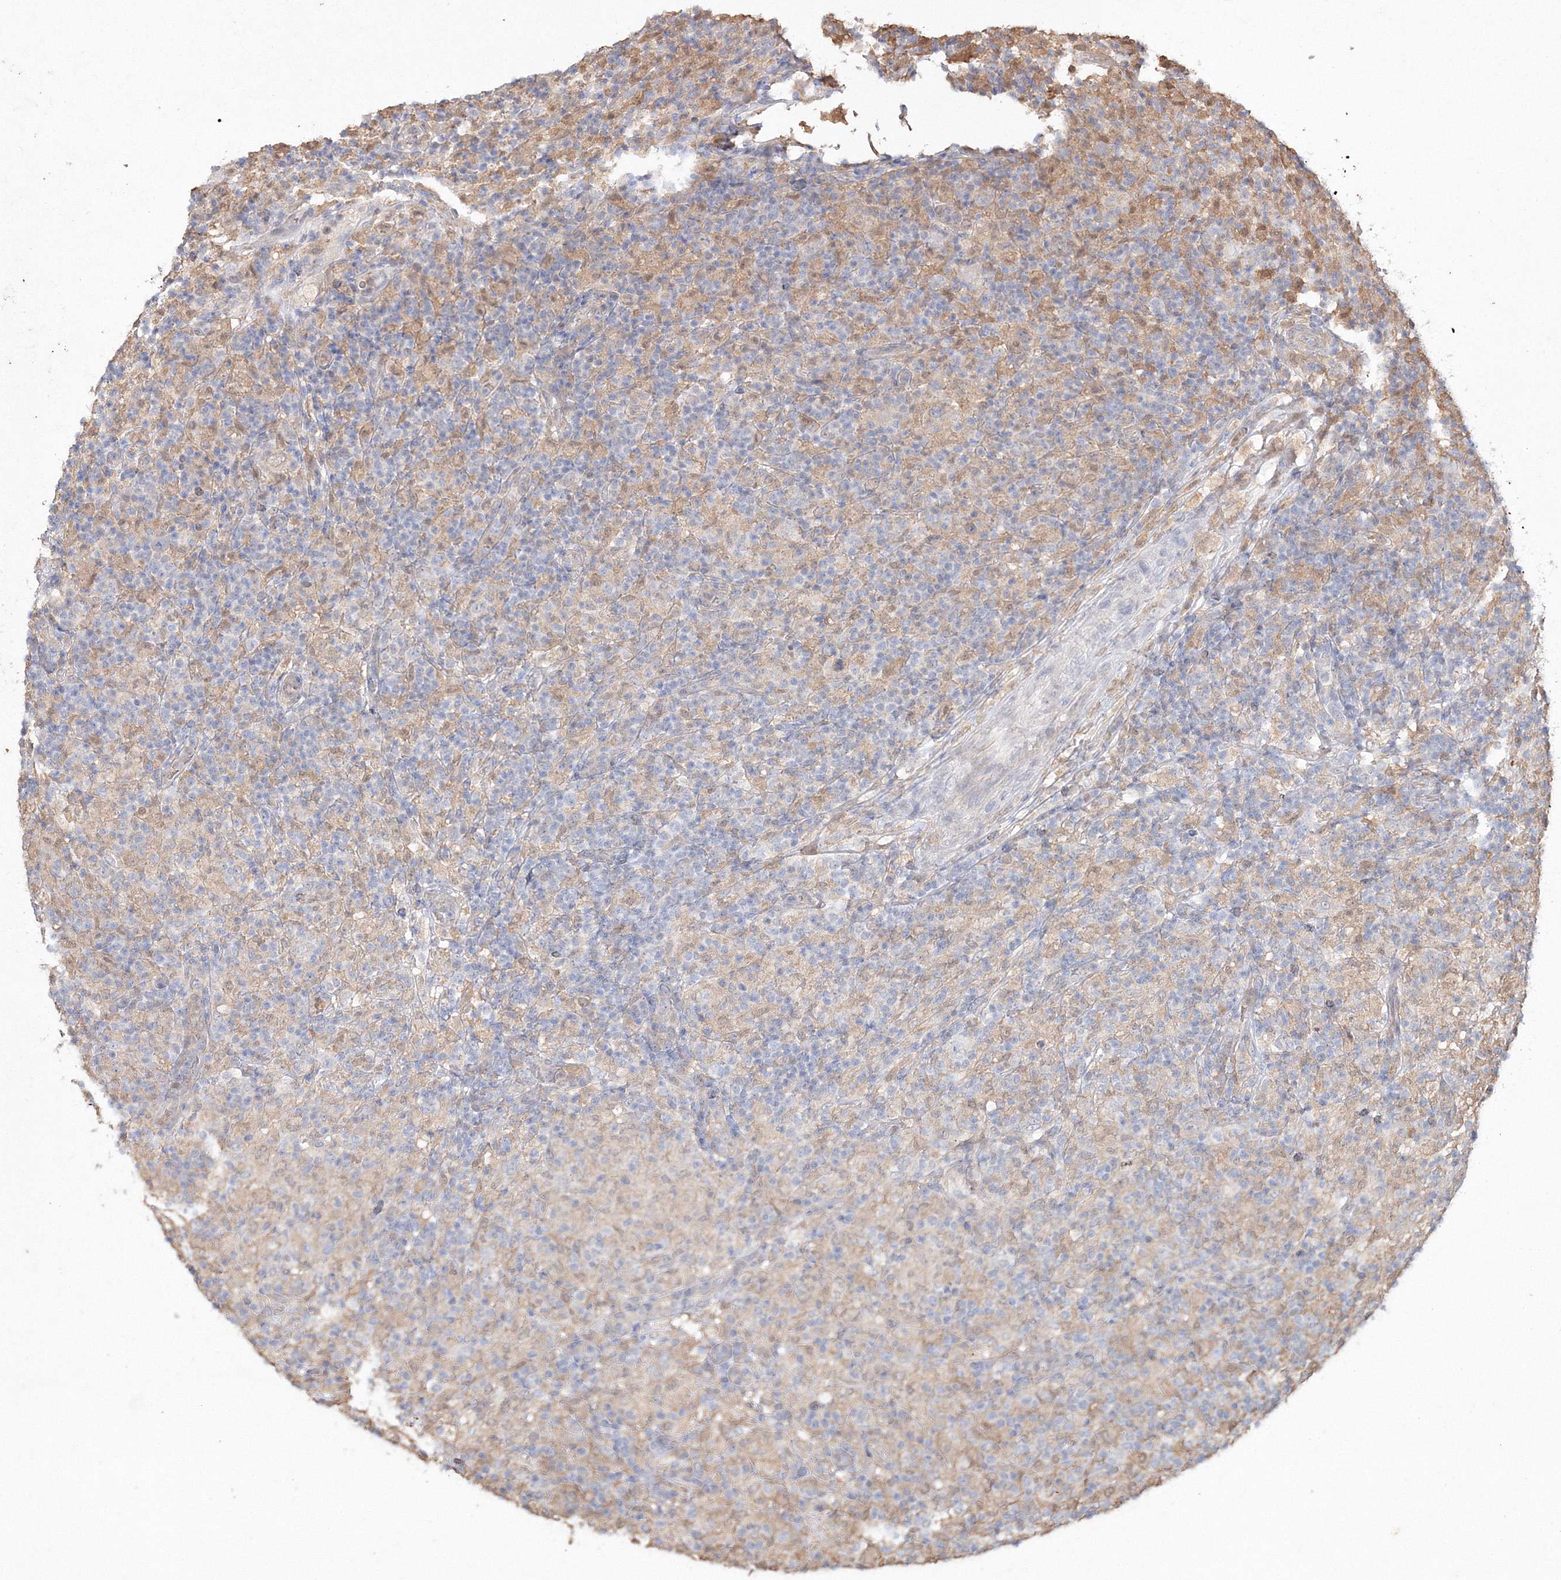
{"staining": {"intensity": "negative", "quantity": "none", "location": "none"}, "tissue": "lymphoma", "cell_type": "Tumor cells", "image_type": "cancer", "snomed": [{"axis": "morphology", "description": "Hodgkin's disease, NOS"}, {"axis": "topography", "description": "Lymph node"}], "caption": "Tumor cells show no significant positivity in lymphoma.", "gene": "S100A11", "patient": {"sex": "male", "age": 70}}